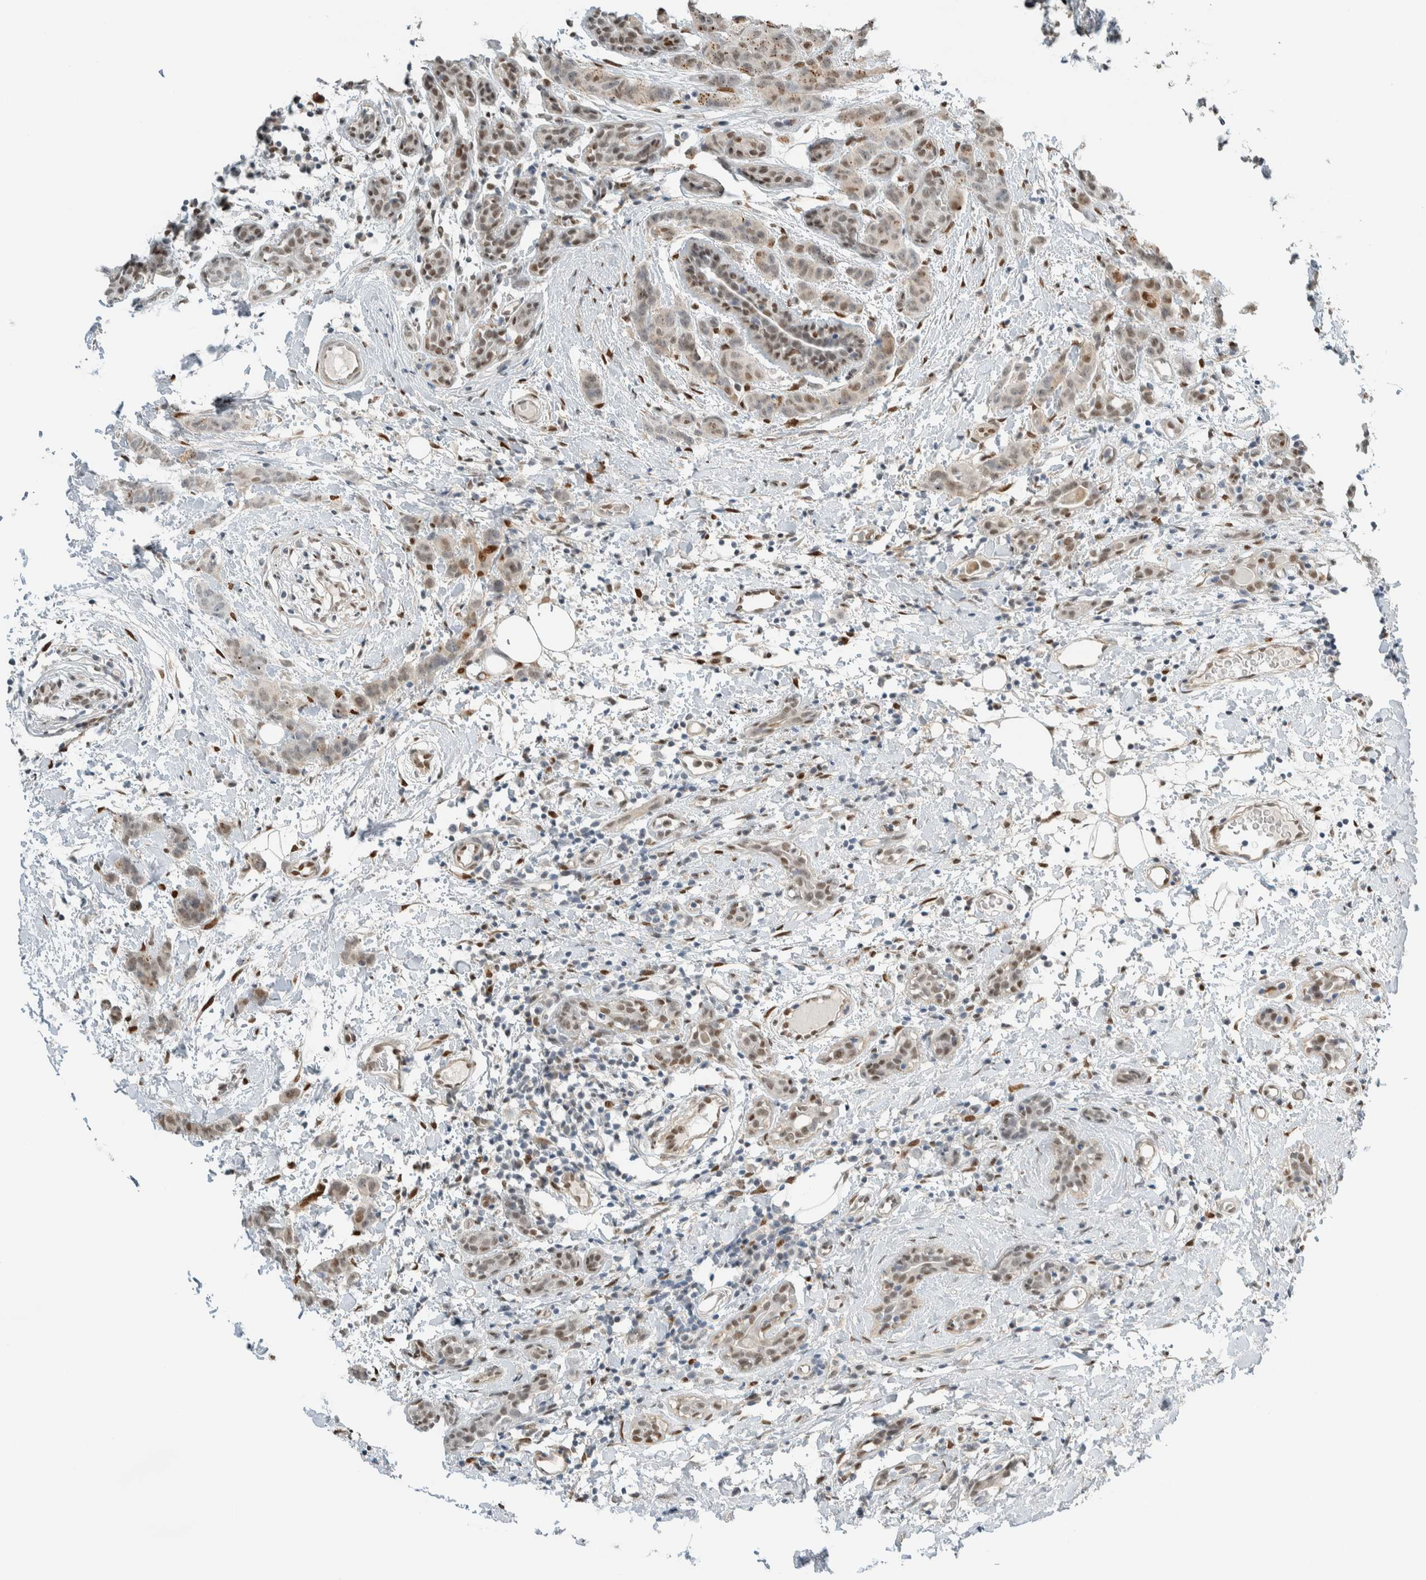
{"staining": {"intensity": "moderate", "quantity": ">75%", "location": "cytoplasmic/membranous,nuclear"}, "tissue": "breast cancer", "cell_type": "Tumor cells", "image_type": "cancer", "snomed": [{"axis": "morphology", "description": "Normal tissue, NOS"}, {"axis": "morphology", "description": "Duct carcinoma"}, {"axis": "topography", "description": "Breast"}], "caption": "Immunohistochemistry (IHC) micrograph of human infiltrating ductal carcinoma (breast) stained for a protein (brown), which displays medium levels of moderate cytoplasmic/membranous and nuclear positivity in about >75% of tumor cells.", "gene": "TFE3", "patient": {"sex": "female", "age": 40}}